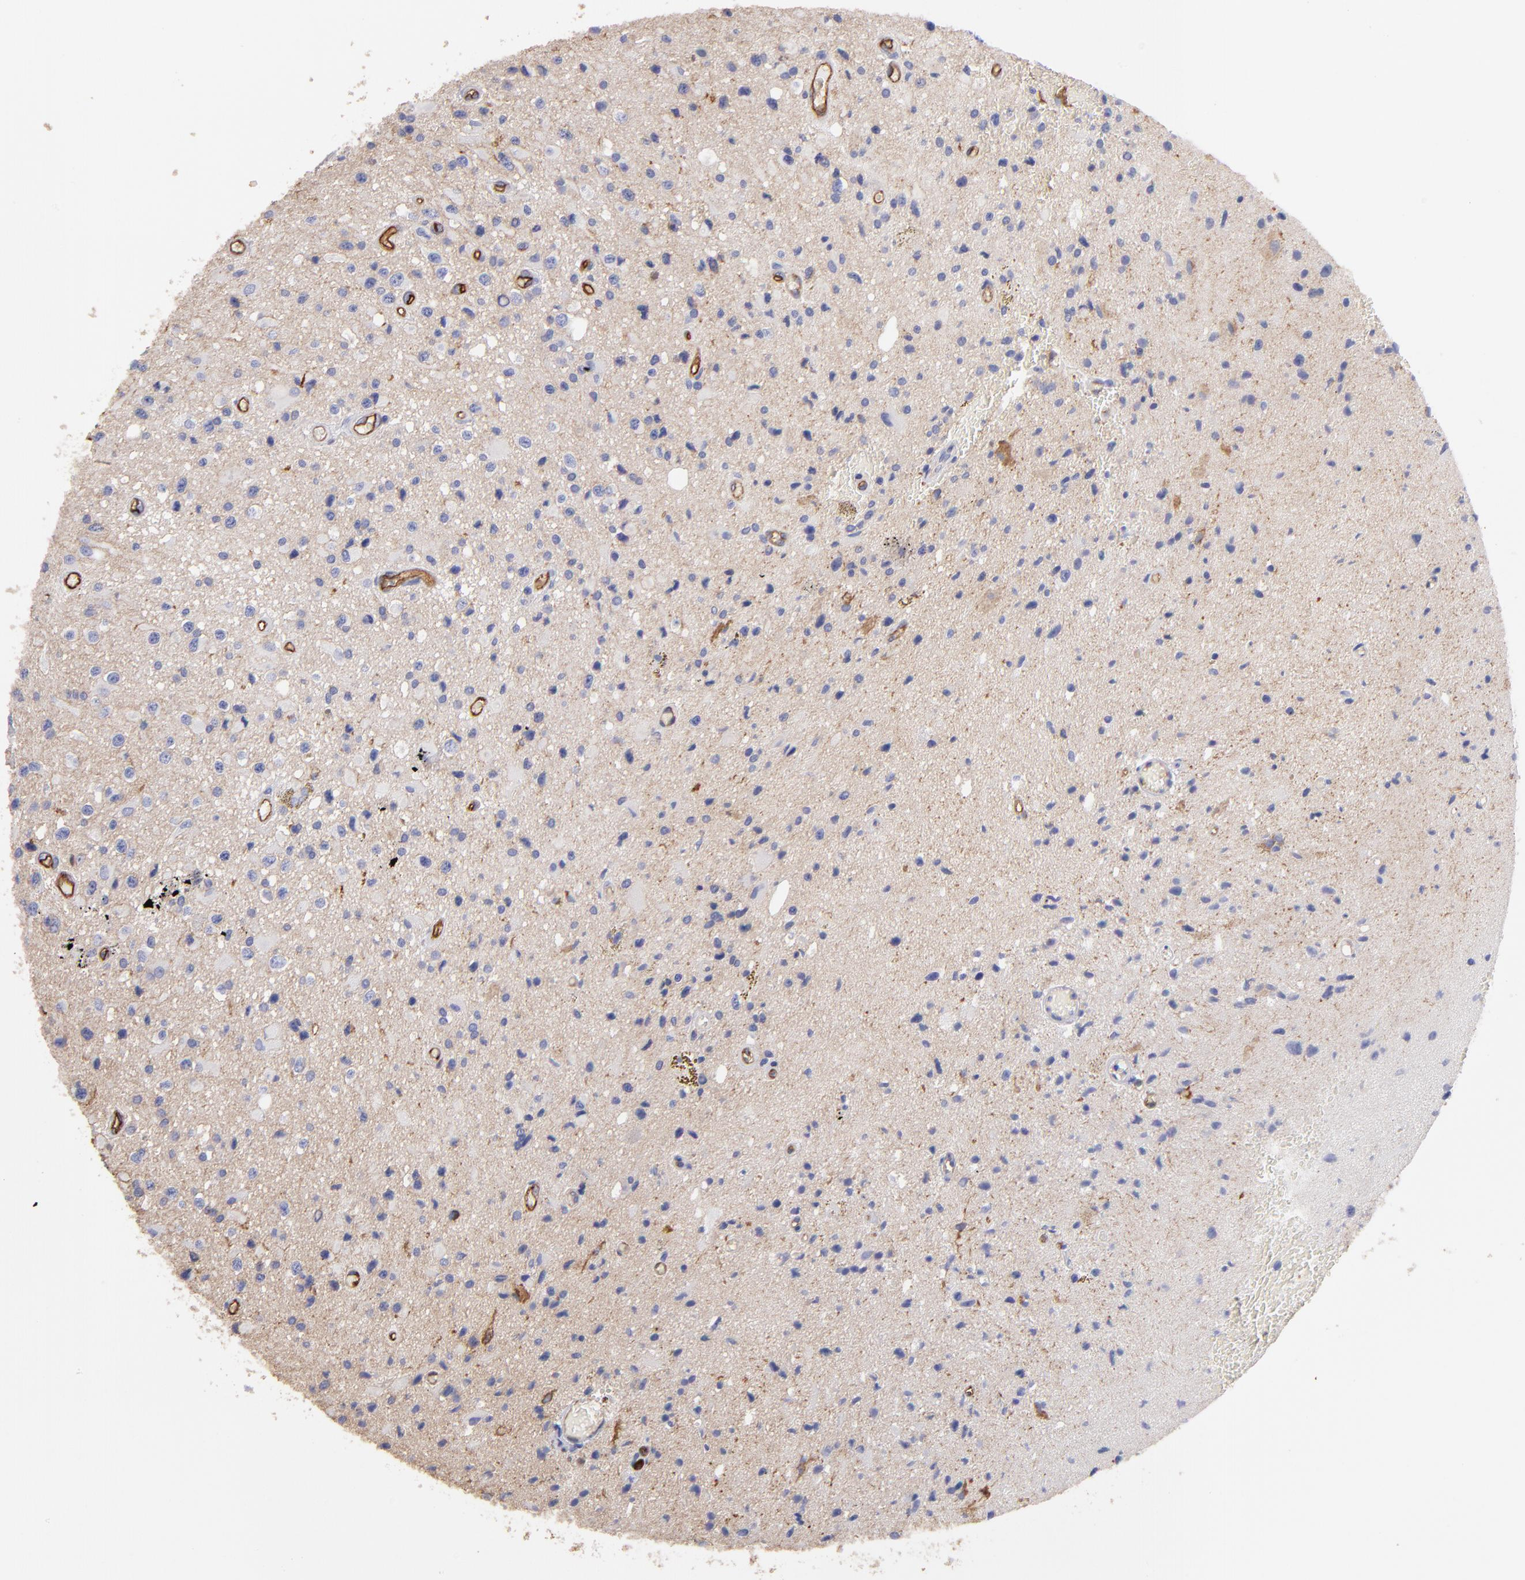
{"staining": {"intensity": "negative", "quantity": "none", "location": "none"}, "tissue": "glioma", "cell_type": "Tumor cells", "image_type": "cancer", "snomed": [{"axis": "morphology", "description": "Glioma, malignant, Low grade"}, {"axis": "topography", "description": "Brain"}], "caption": "Immunohistochemical staining of human malignant glioma (low-grade) demonstrates no significant staining in tumor cells.", "gene": "ABCB1", "patient": {"sex": "male", "age": 58}}